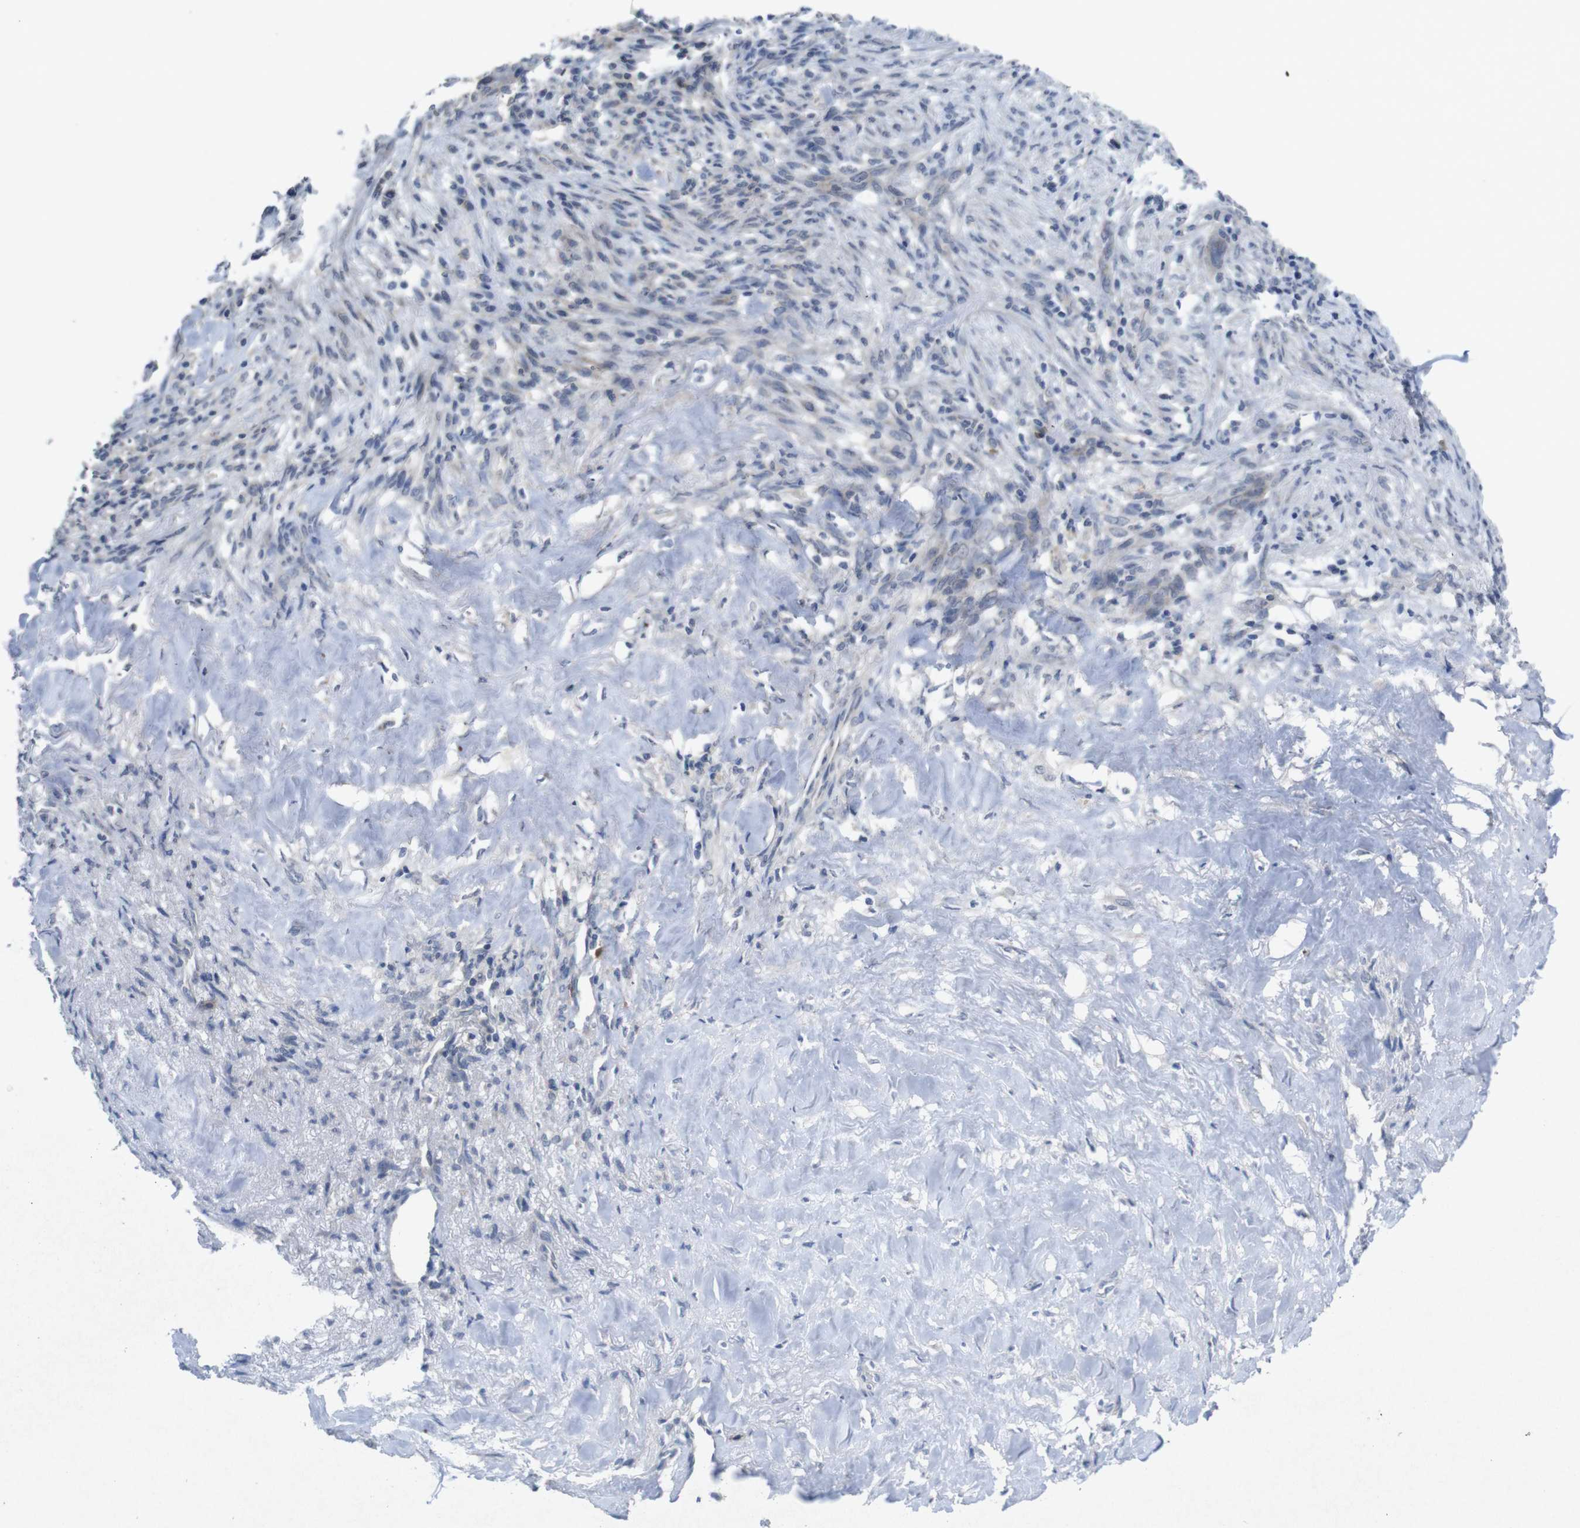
{"staining": {"intensity": "negative", "quantity": "none", "location": "none"}, "tissue": "liver cancer", "cell_type": "Tumor cells", "image_type": "cancer", "snomed": [{"axis": "morphology", "description": "Cholangiocarcinoma"}, {"axis": "topography", "description": "Liver"}], "caption": "Photomicrograph shows no protein positivity in tumor cells of liver cancer tissue.", "gene": "SLAMF7", "patient": {"sex": "female", "age": 67}}